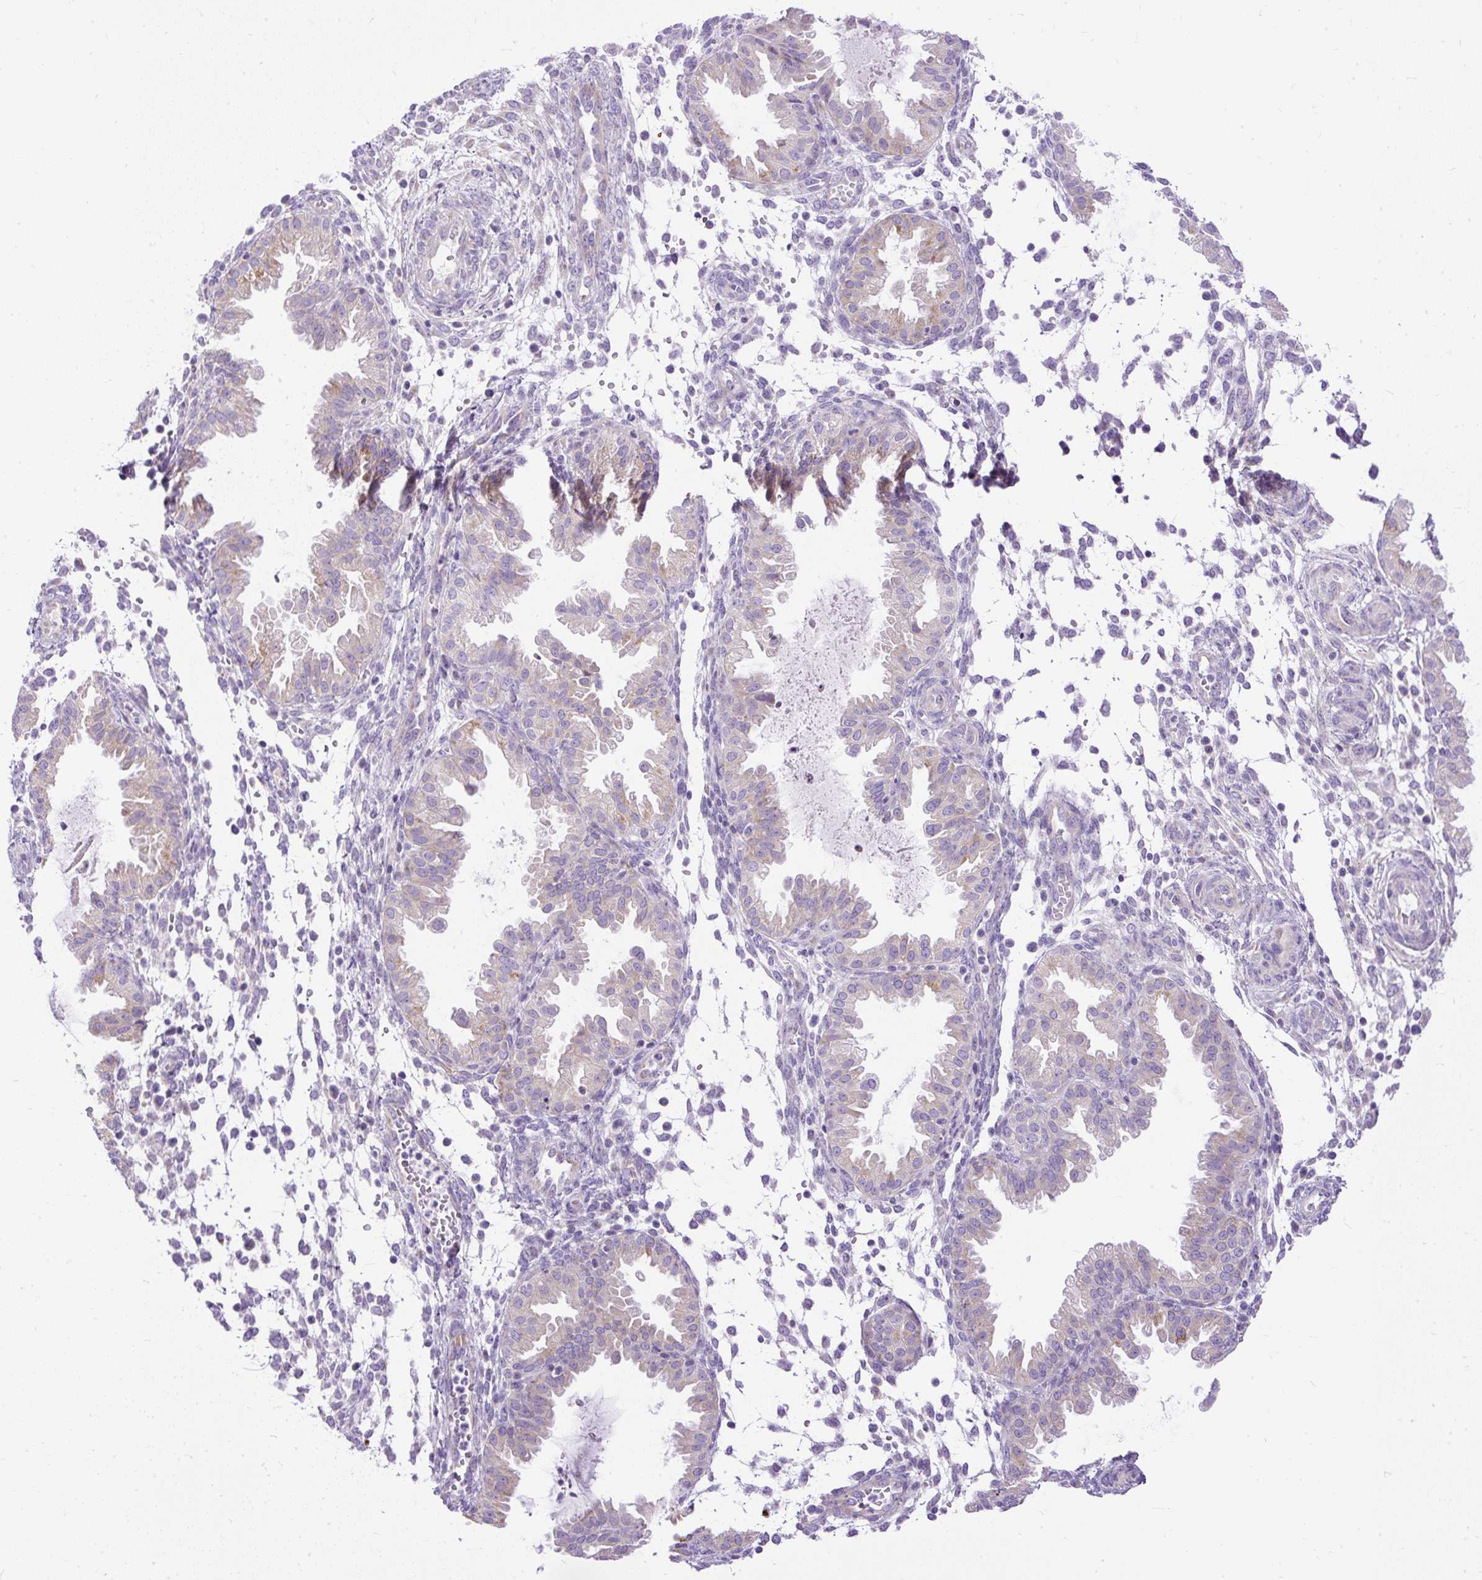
{"staining": {"intensity": "negative", "quantity": "none", "location": "none"}, "tissue": "endometrium", "cell_type": "Cells in endometrial stroma", "image_type": "normal", "snomed": [{"axis": "morphology", "description": "Normal tissue, NOS"}, {"axis": "topography", "description": "Endometrium"}], "caption": "Immunohistochemistry (IHC) of benign endometrium exhibits no expression in cells in endometrial stroma. The staining is performed using DAB brown chromogen with nuclei counter-stained in using hematoxylin.", "gene": "SYBU", "patient": {"sex": "female", "age": 33}}